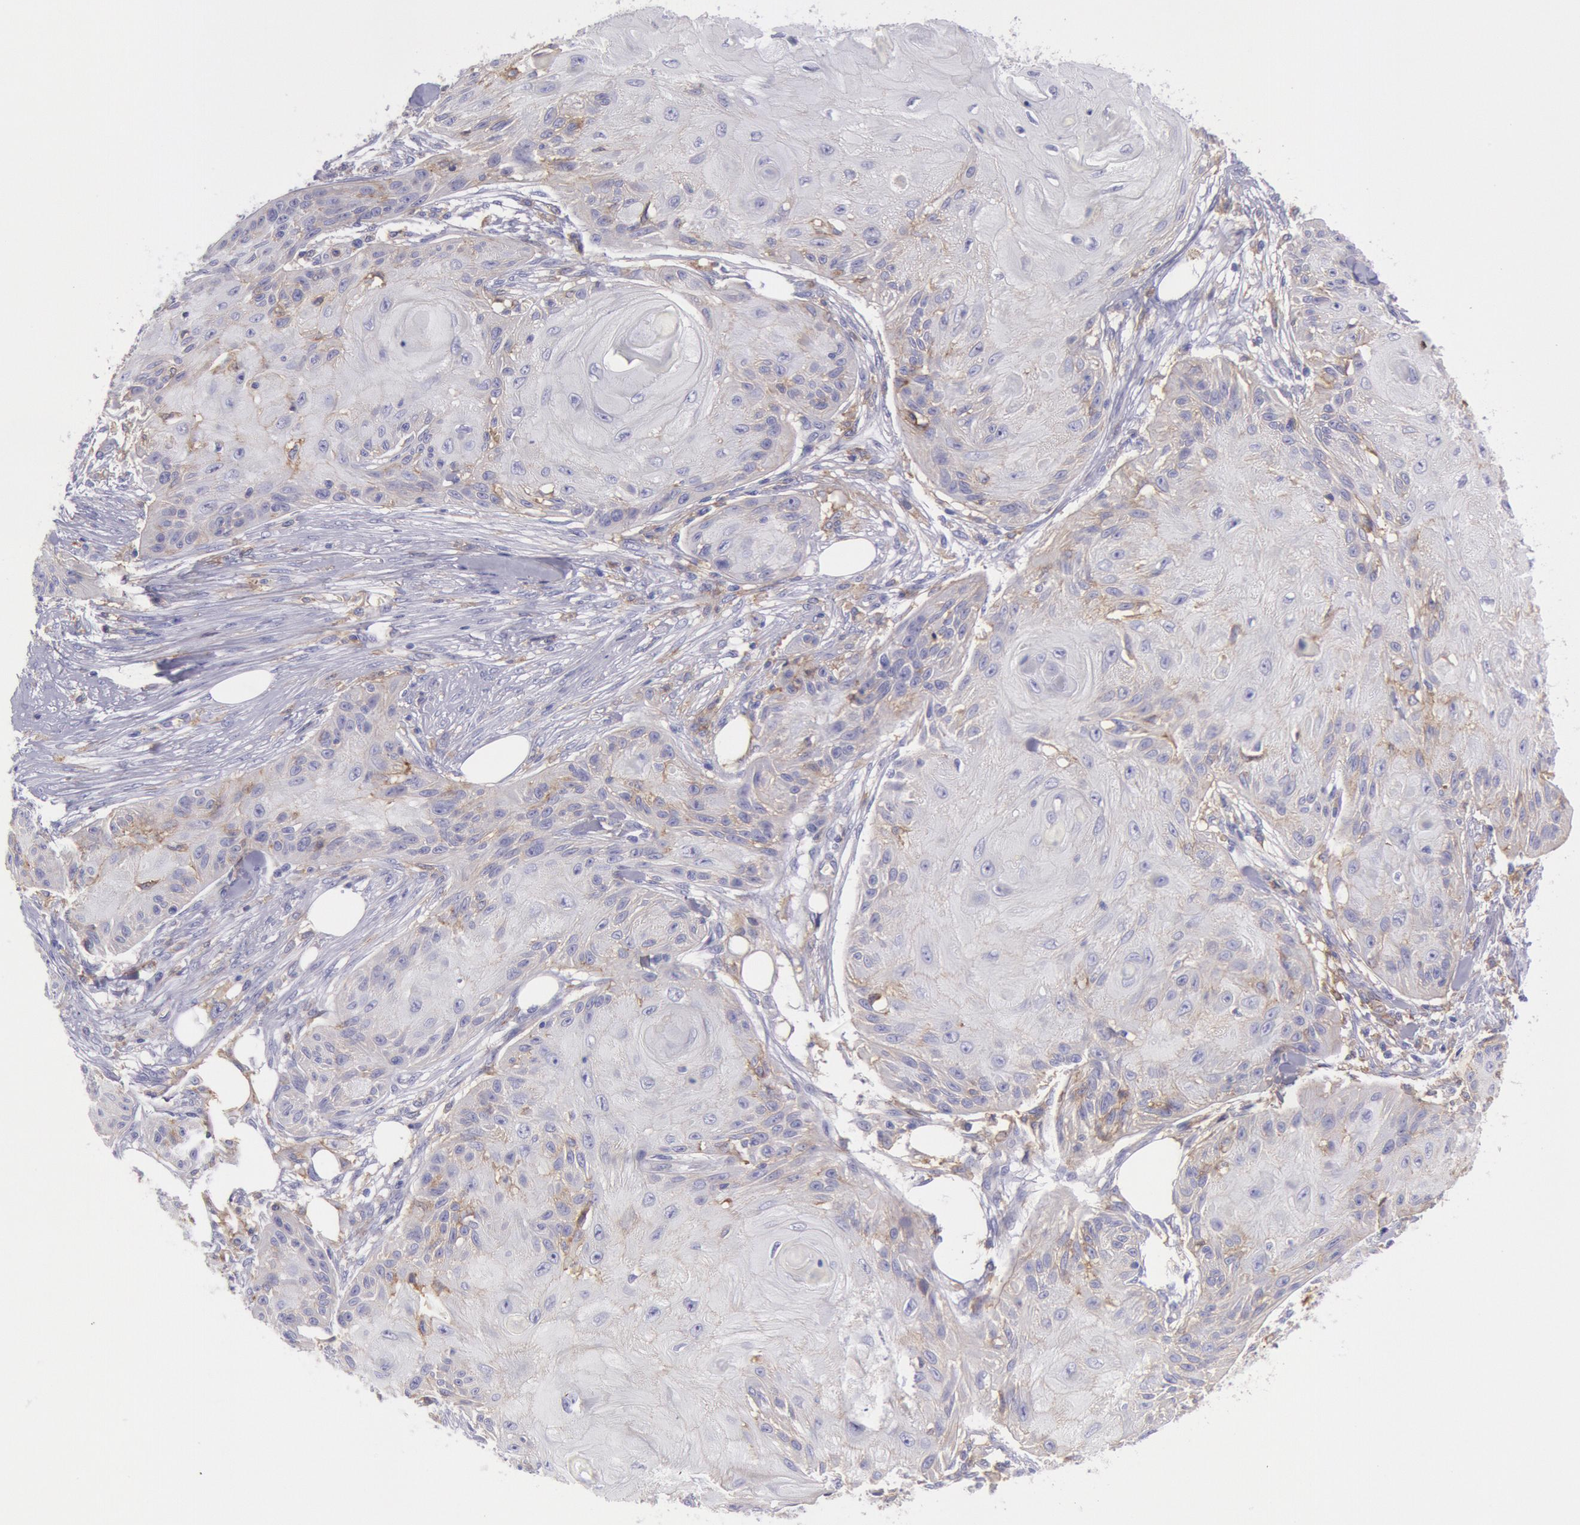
{"staining": {"intensity": "weak", "quantity": "<25%", "location": "cytoplasmic/membranous"}, "tissue": "skin cancer", "cell_type": "Tumor cells", "image_type": "cancer", "snomed": [{"axis": "morphology", "description": "Squamous cell carcinoma, NOS"}, {"axis": "topography", "description": "Skin"}], "caption": "The immunohistochemistry micrograph has no significant staining in tumor cells of skin cancer (squamous cell carcinoma) tissue.", "gene": "LYN", "patient": {"sex": "female", "age": 88}}